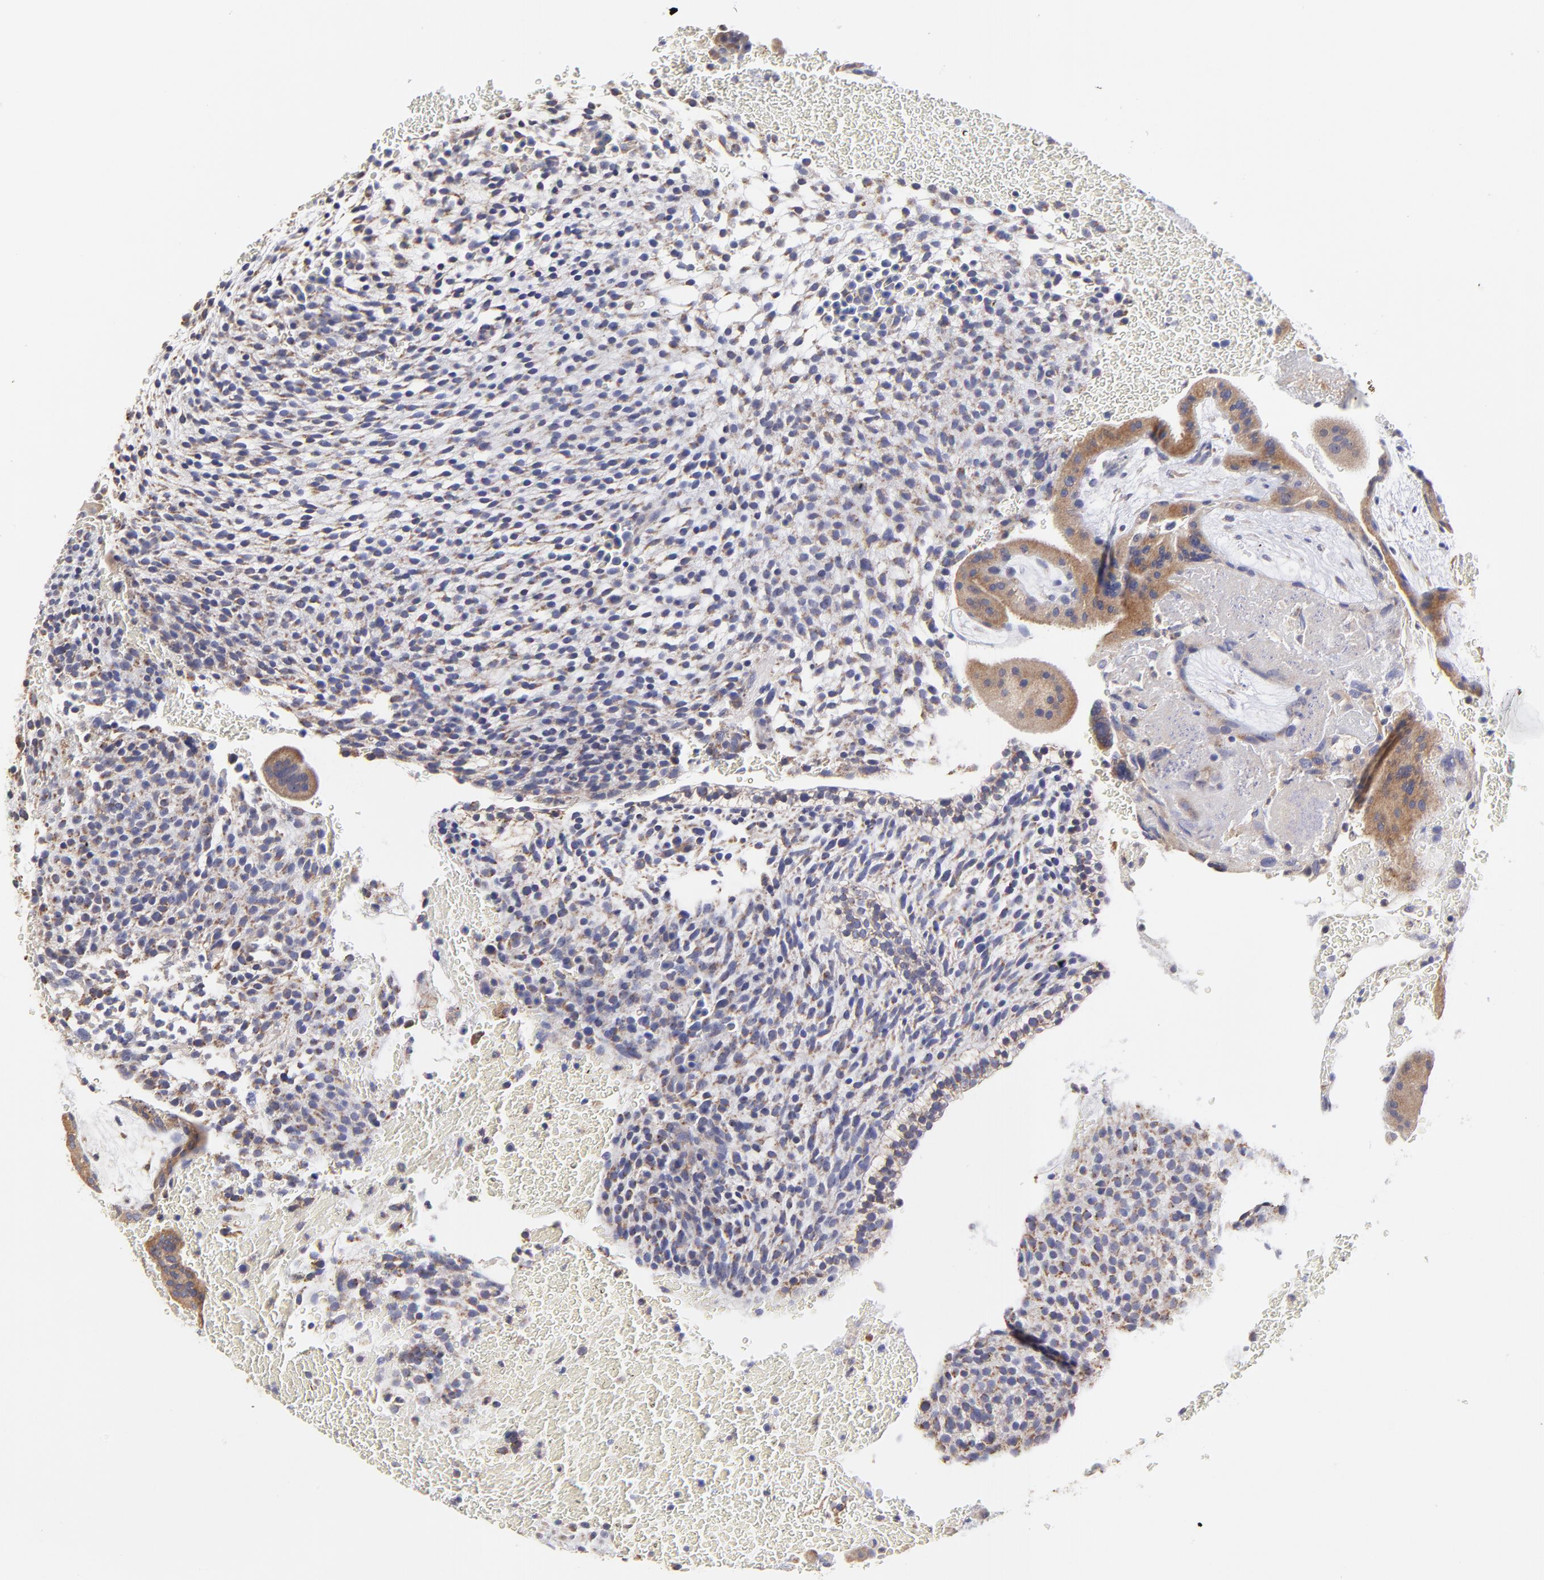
{"staining": {"intensity": "weak", "quantity": ">75%", "location": "cytoplasmic/membranous"}, "tissue": "placenta", "cell_type": "Decidual cells", "image_type": "normal", "snomed": [{"axis": "morphology", "description": "Normal tissue, NOS"}, {"axis": "topography", "description": "Placenta"}], "caption": "Placenta stained with a brown dye demonstrates weak cytoplasmic/membranous positive positivity in approximately >75% of decidual cells.", "gene": "GCSAM", "patient": {"sex": "female", "age": 19}}